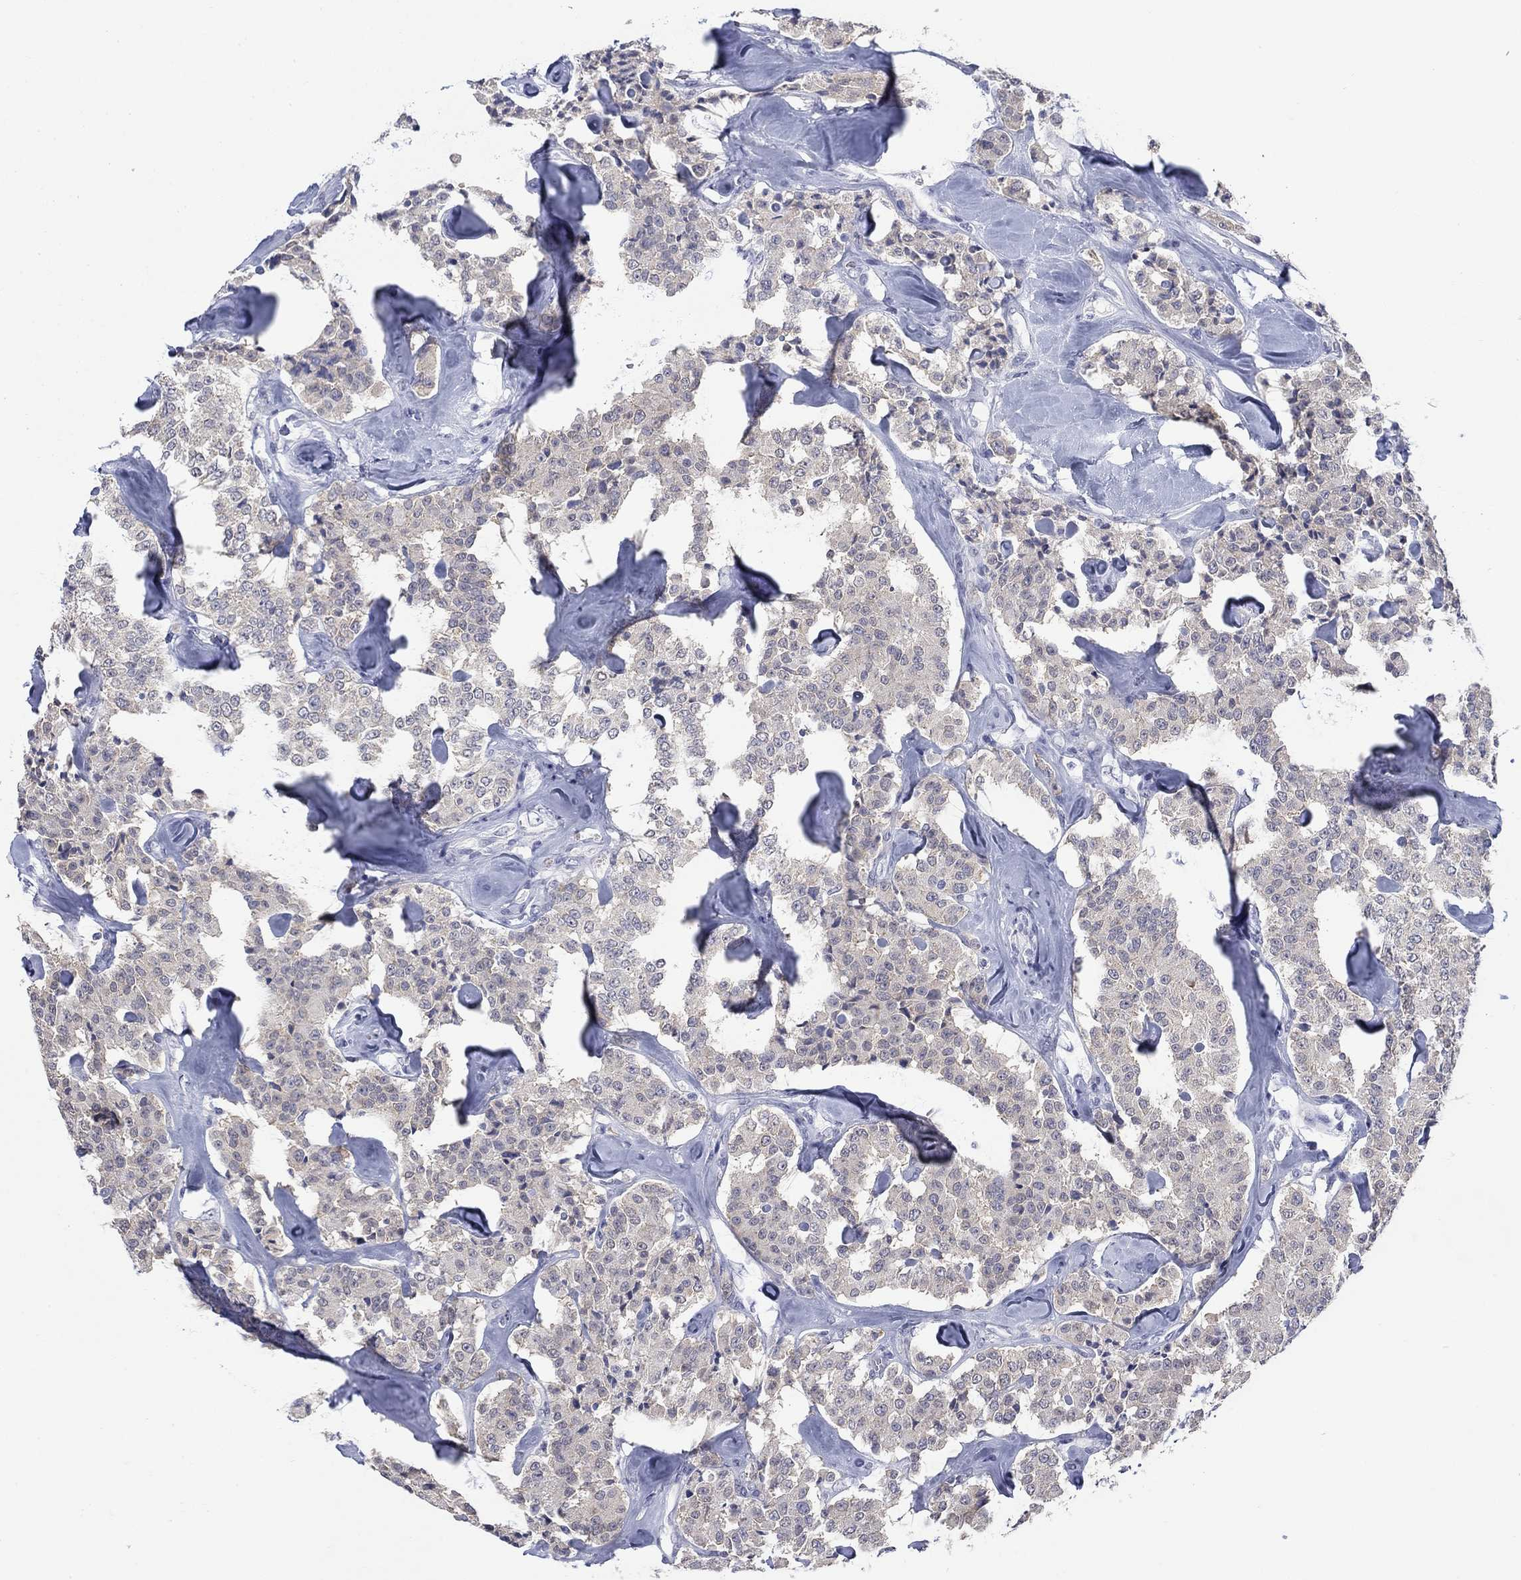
{"staining": {"intensity": "weak", "quantity": "25%-75%", "location": "cytoplasmic/membranous"}, "tissue": "carcinoid", "cell_type": "Tumor cells", "image_type": "cancer", "snomed": [{"axis": "morphology", "description": "Carcinoid, malignant, NOS"}, {"axis": "topography", "description": "Pancreas"}], "caption": "Tumor cells reveal low levels of weak cytoplasmic/membranous staining in approximately 25%-75% of cells in carcinoid.", "gene": "ECEL1", "patient": {"sex": "male", "age": 41}}